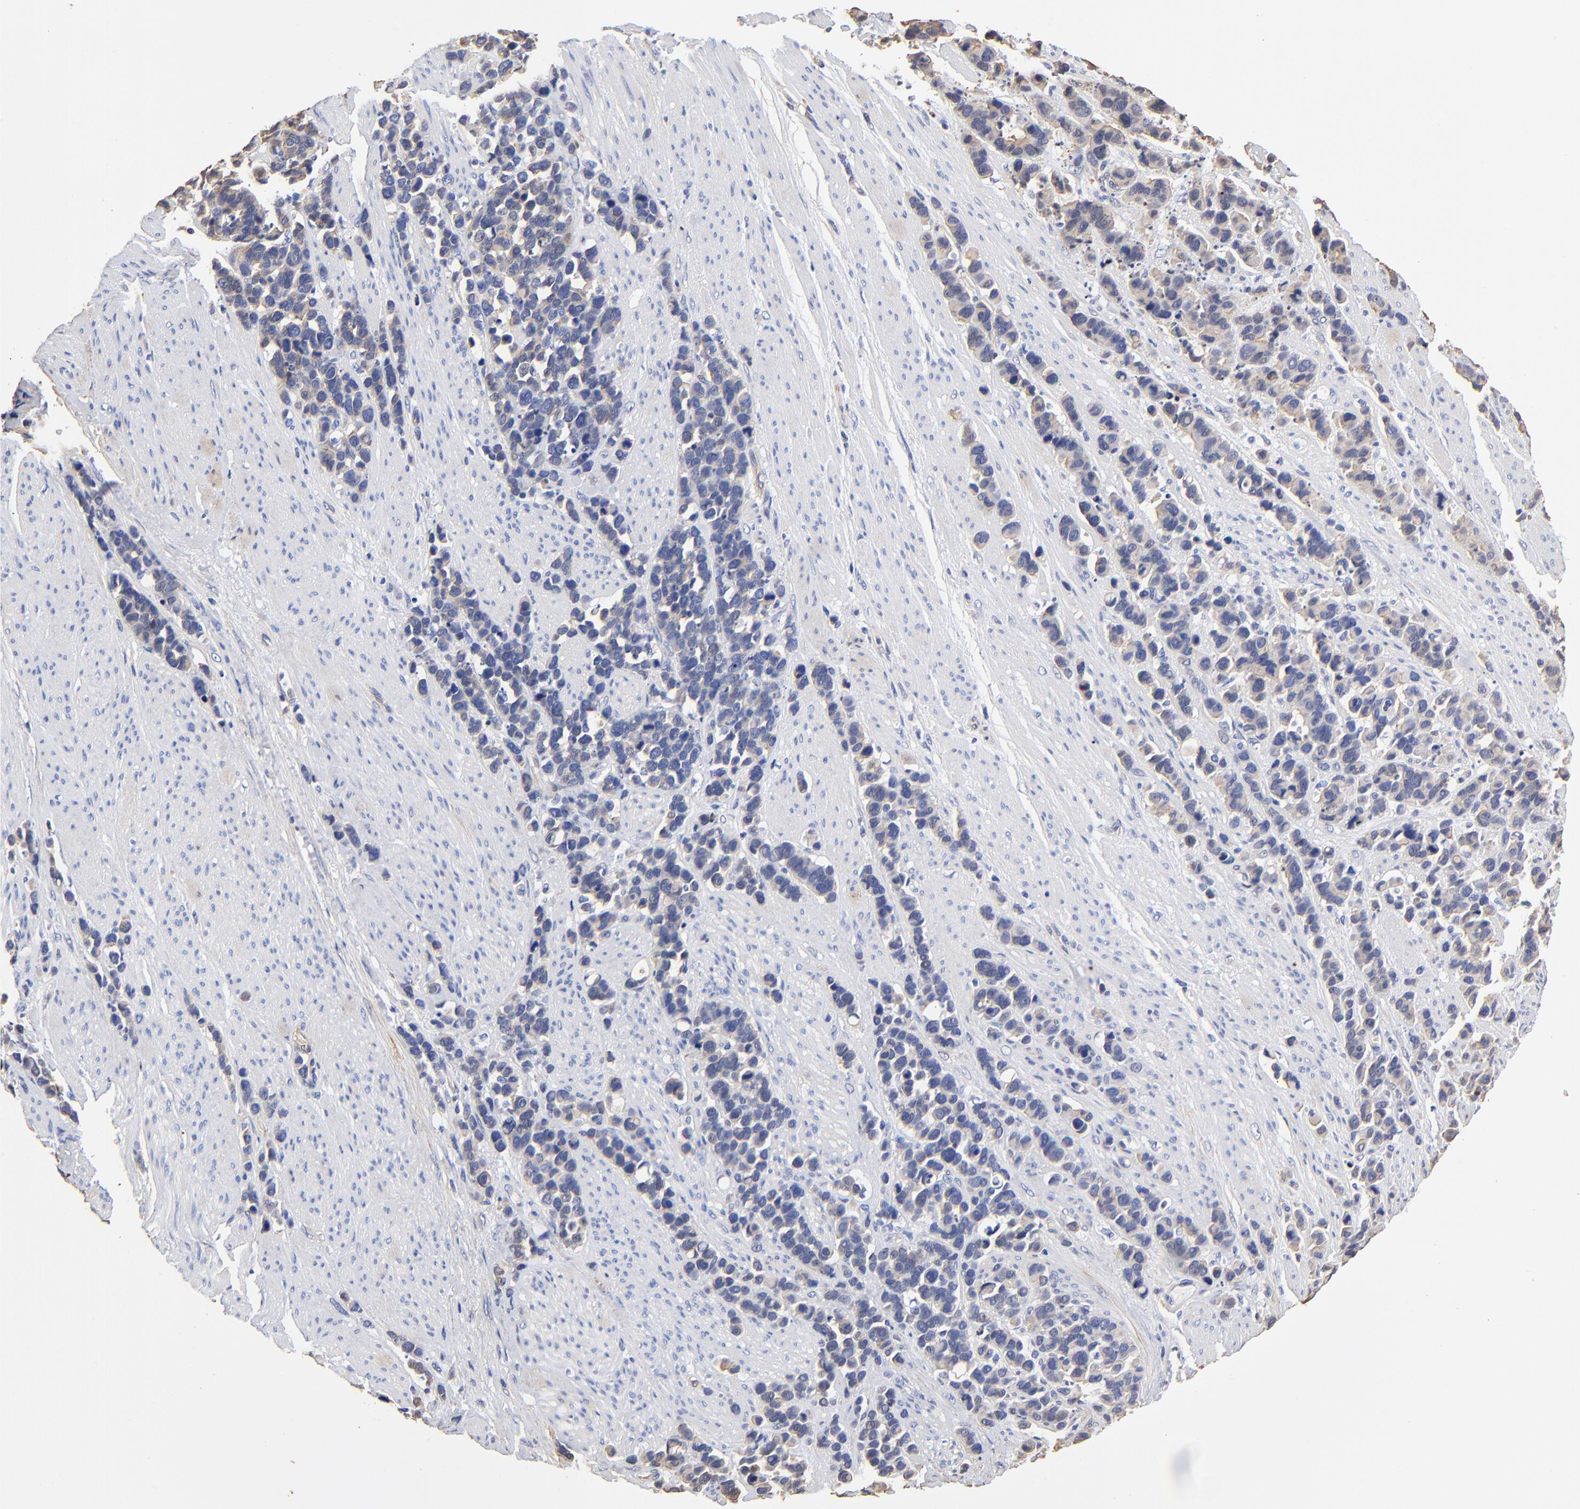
{"staining": {"intensity": "negative", "quantity": "none", "location": "none"}, "tissue": "stomach cancer", "cell_type": "Tumor cells", "image_type": "cancer", "snomed": [{"axis": "morphology", "description": "Adenocarcinoma, NOS"}, {"axis": "topography", "description": "Stomach, upper"}], "caption": "A histopathology image of human stomach adenocarcinoma is negative for staining in tumor cells. Brightfield microscopy of immunohistochemistry stained with DAB (brown) and hematoxylin (blue), captured at high magnification.", "gene": "TAGLN2", "patient": {"sex": "male", "age": 71}}